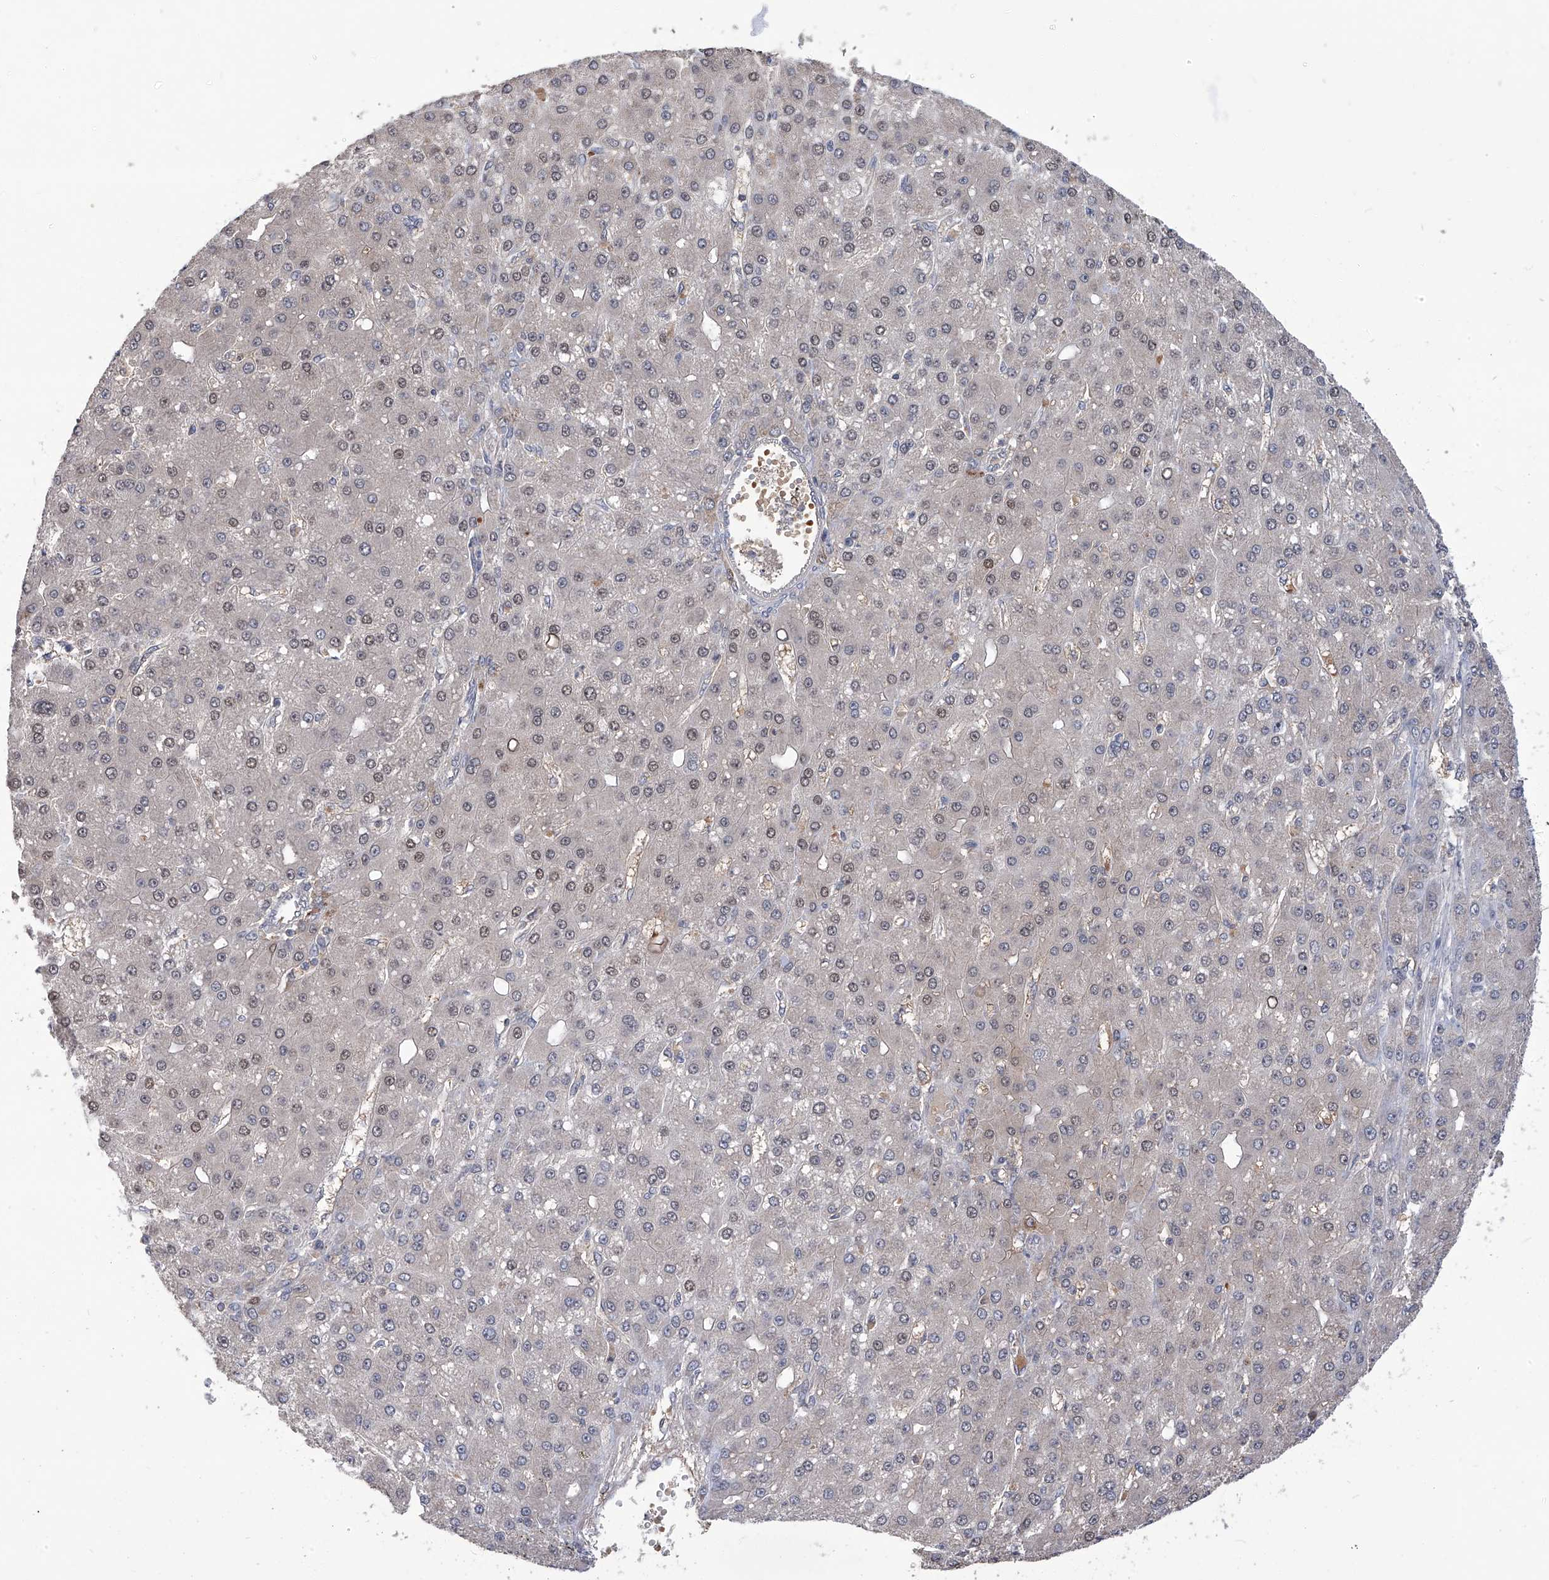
{"staining": {"intensity": "negative", "quantity": "none", "location": "none"}, "tissue": "liver cancer", "cell_type": "Tumor cells", "image_type": "cancer", "snomed": [{"axis": "morphology", "description": "Carcinoma, Hepatocellular, NOS"}, {"axis": "topography", "description": "Liver"}], "caption": "Immunohistochemical staining of human liver cancer (hepatocellular carcinoma) reveals no significant positivity in tumor cells. (DAB immunohistochemistry (IHC) with hematoxylin counter stain).", "gene": "LYSMD4", "patient": {"sex": "male", "age": 67}}